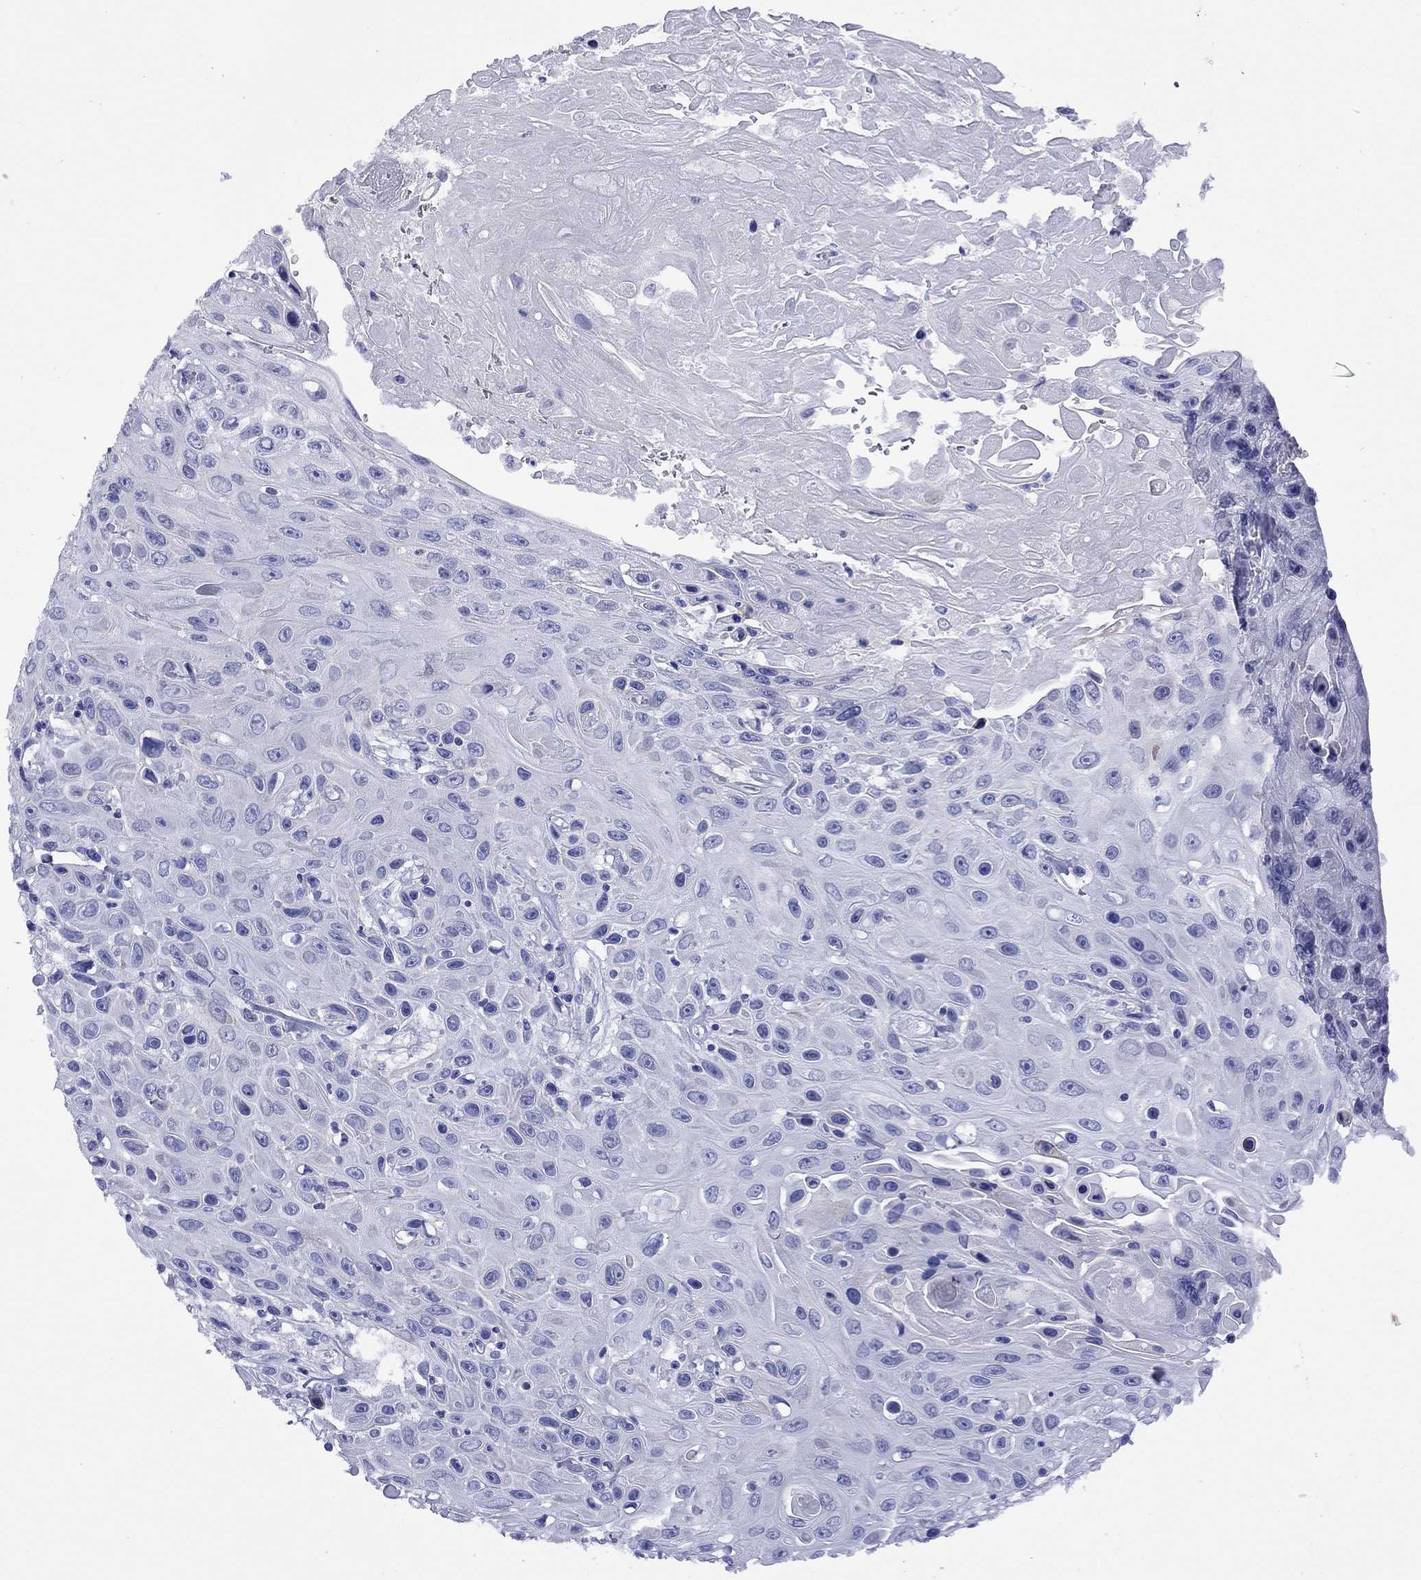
{"staining": {"intensity": "negative", "quantity": "none", "location": "none"}, "tissue": "skin cancer", "cell_type": "Tumor cells", "image_type": "cancer", "snomed": [{"axis": "morphology", "description": "Squamous cell carcinoma, NOS"}, {"axis": "topography", "description": "Skin"}], "caption": "Human skin squamous cell carcinoma stained for a protein using immunohistochemistry reveals no expression in tumor cells.", "gene": "FIGLA", "patient": {"sex": "male", "age": 82}}